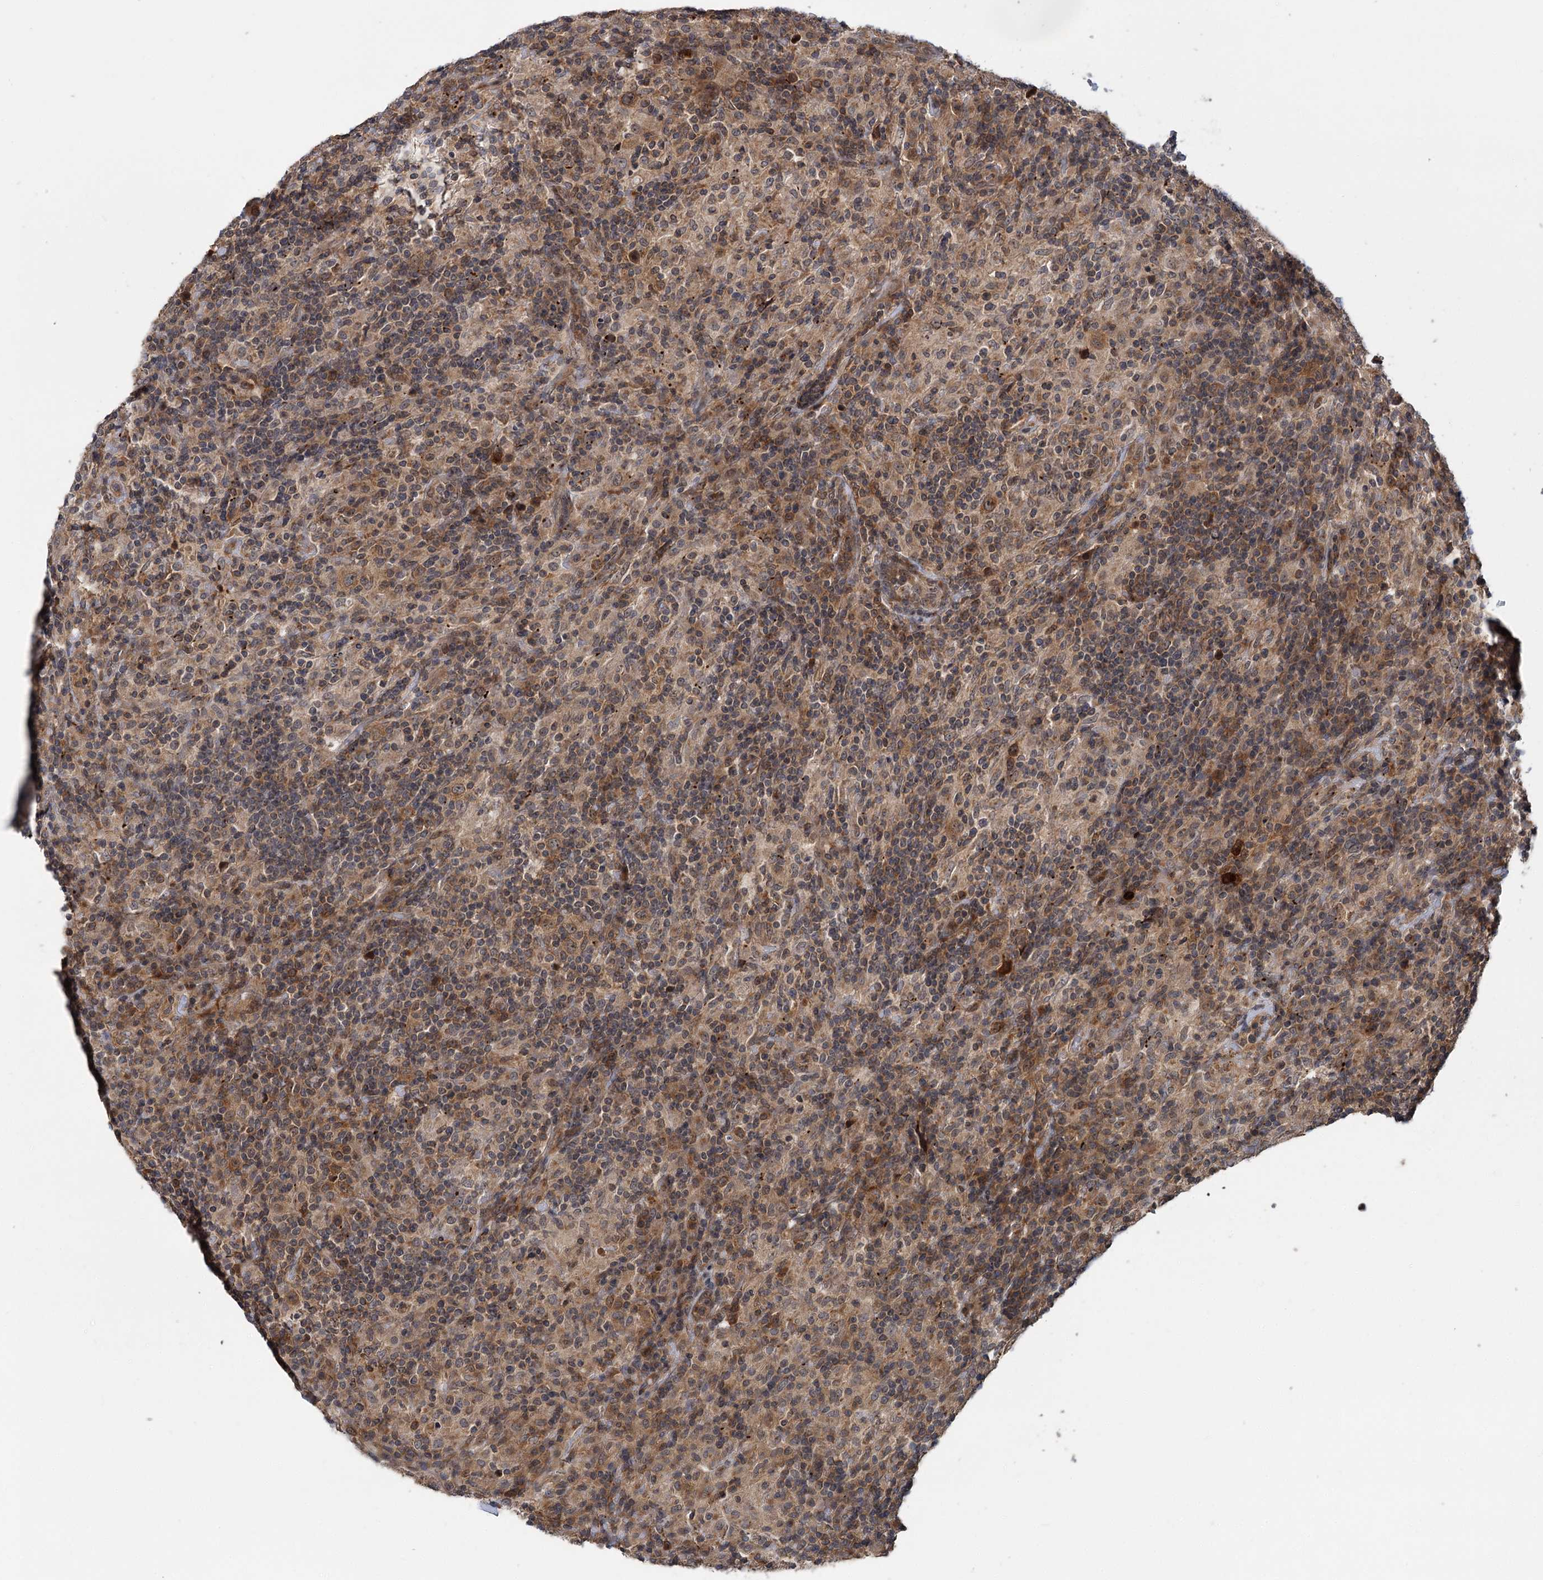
{"staining": {"intensity": "moderate", "quantity": "25%-75%", "location": "cytoplasmic/membranous,nuclear"}, "tissue": "lymphoma", "cell_type": "Tumor cells", "image_type": "cancer", "snomed": [{"axis": "morphology", "description": "Hodgkin's disease, NOS"}, {"axis": "topography", "description": "Lymph node"}], "caption": "This is a micrograph of IHC staining of lymphoma, which shows moderate staining in the cytoplasmic/membranous and nuclear of tumor cells.", "gene": "KANSL2", "patient": {"sex": "male", "age": 70}}